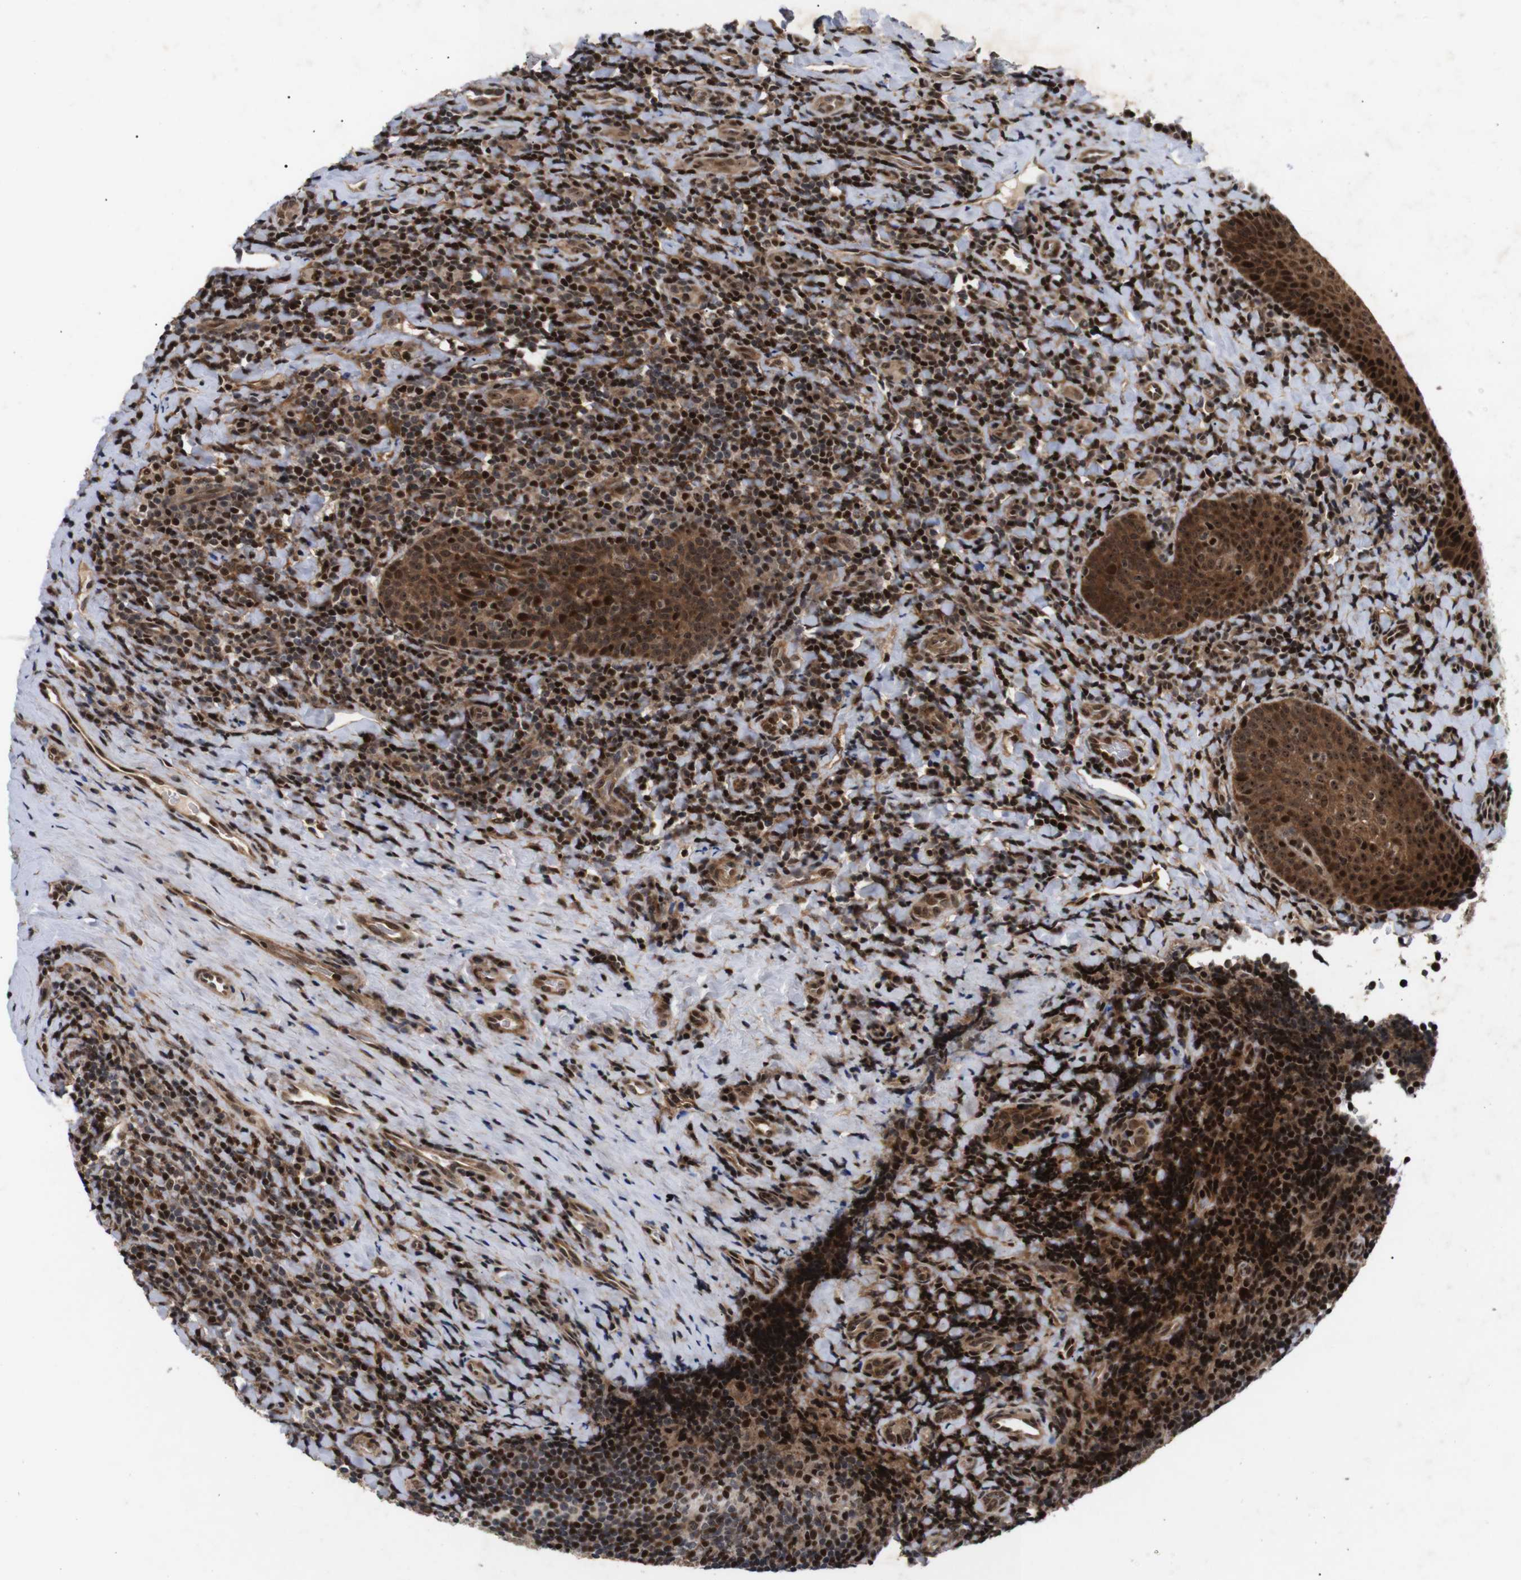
{"staining": {"intensity": "moderate", "quantity": "25%-75%", "location": "cytoplasmic/membranous,nuclear"}, "tissue": "tonsil", "cell_type": "Germinal center cells", "image_type": "normal", "snomed": [{"axis": "morphology", "description": "Normal tissue, NOS"}, {"axis": "topography", "description": "Tonsil"}], "caption": "This photomicrograph exhibits immunohistochemistry (IHC) staining of benign human tonsil, with medium moderate cytoplasmic/membranous,nuclear expression in approximately 25%-75% of germinal center cells.", "gene": "KIF23", "patient": {"sex": "male", "age": 17}}